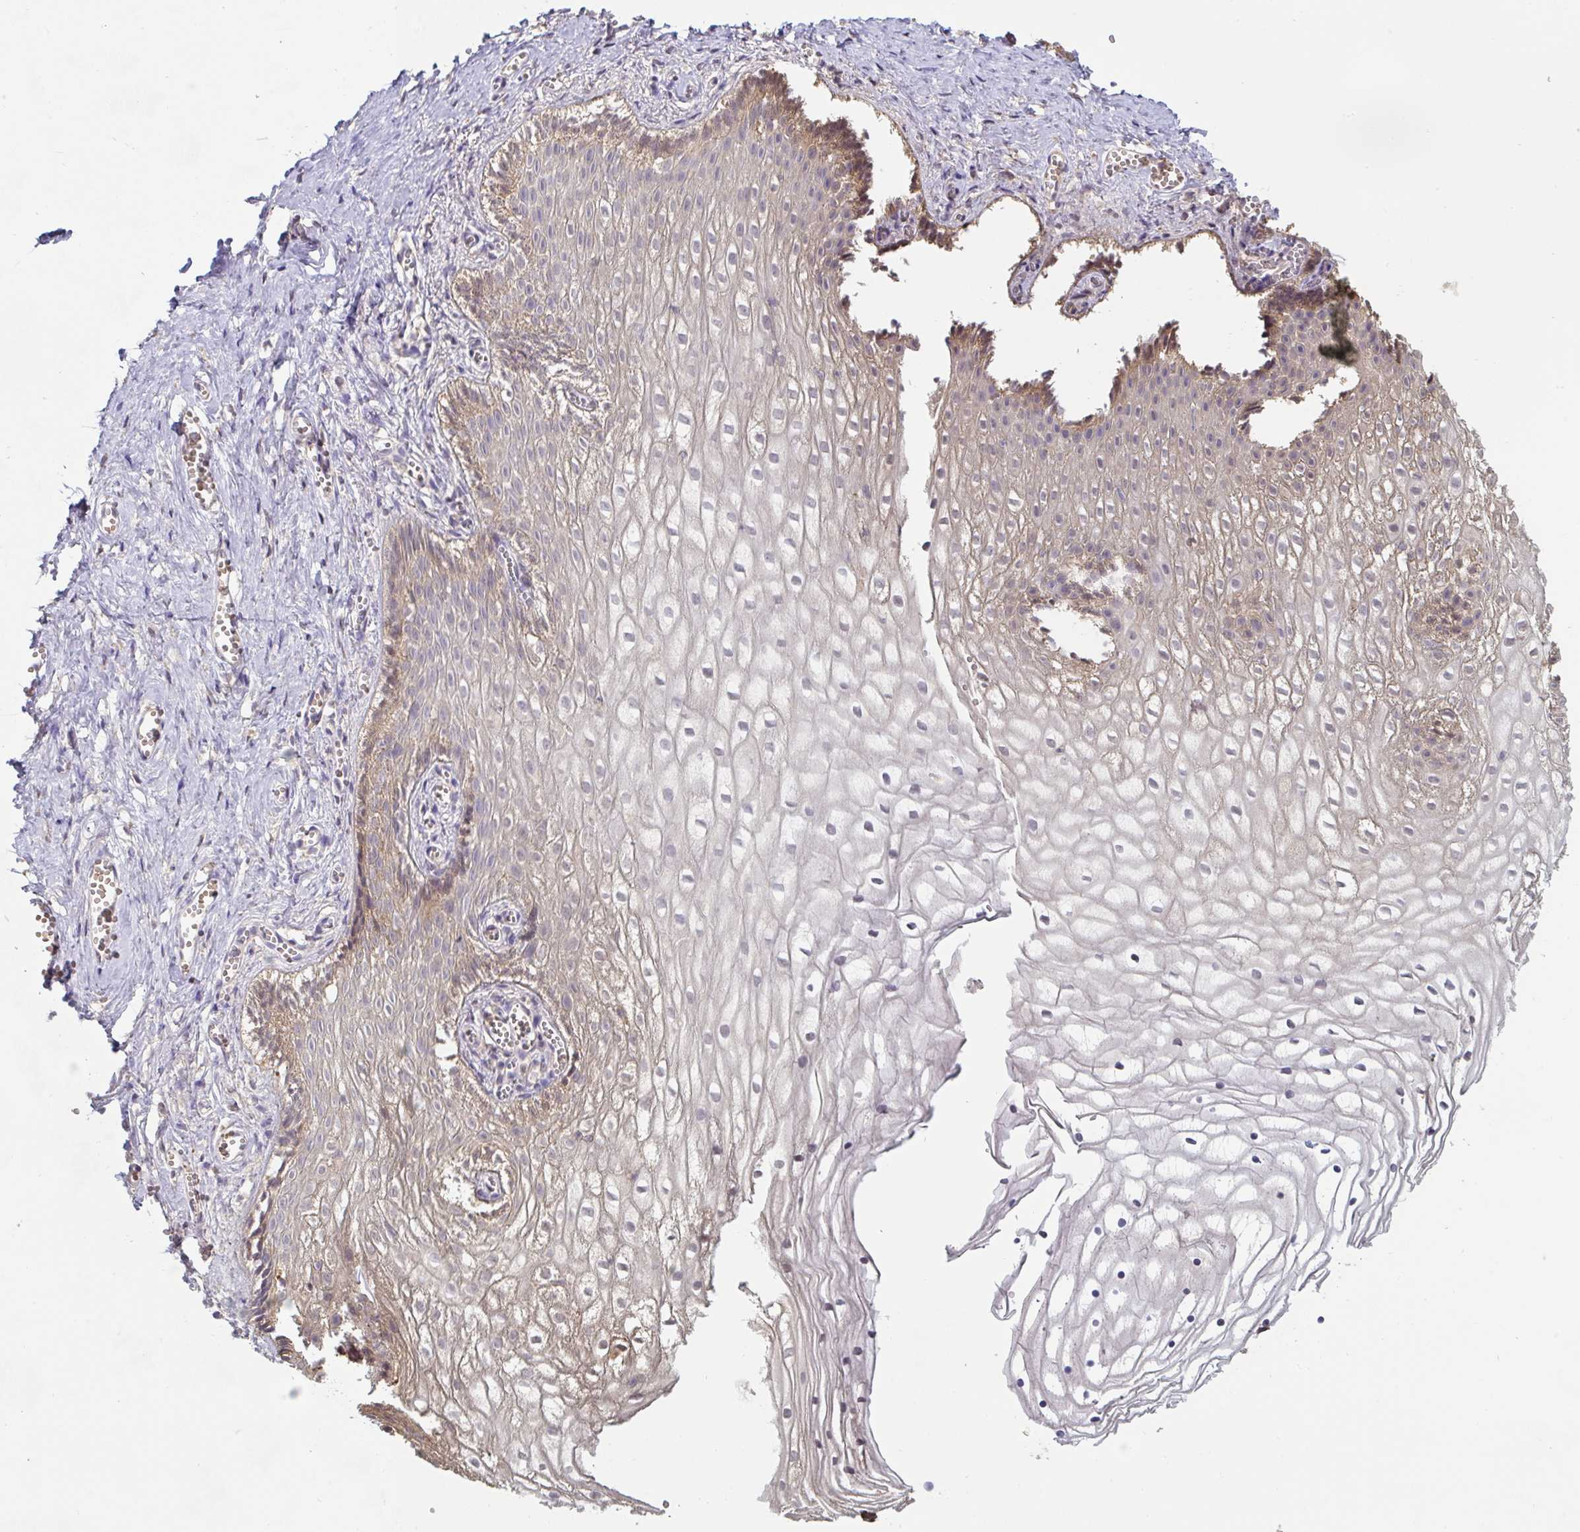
{"staining": {"intensity": "moderate", "quantity": "<25%", "location": "cytoplasmic/membranous"}, "tissue": "vagina", "cell_type": "Squamous epithelial cells", "image_type": "normal", "snomed": [{"axis": "morphology", "description": "Normal tissue, NOS"}, {"axis": "topography", "description": "Vagina"}], "caption": "Protein expression analysis of unremarkable human vagina reveals moderate cytoplasmic/membranous positivity in about <25% of squamous epithelial cells. (Brightfield microscopy of DAB IHC at high magnification).", "gene": "ST13", "patient": {"sex": "female", "age": 56}}